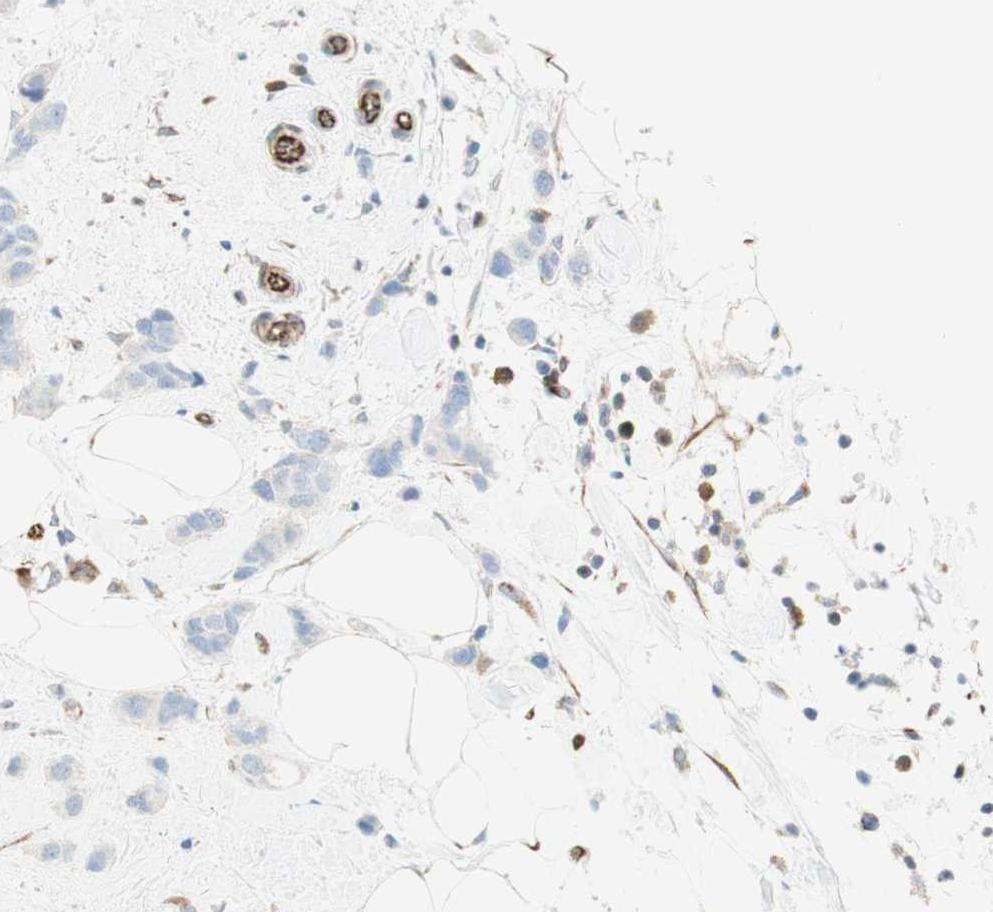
{"staining": {"intensity": "negative", "quantity": "none", "location": "none"}, "tissue": "breast cancer", "cell_type": "Tumor cells", "image_type": "cancer", "snomed": [{"axis": "morphology", "description": "Normal tissue, NOS"}, {"axis": "morphology", "description": "Duct carcinoma"}, {"axis": "topography", "description": "Breast"}], "caption": "Immunohistochemistry (IHC) histopathology image of human invasive ductal carcinoma (breast) stained for a protein (brown), which shows no positivity in tumor cells. (DAB IHC visualized using brightfield microscopy, high magnification).", "gene": "POU2AF1", "patient": {"sex": "female", "age": 50}}